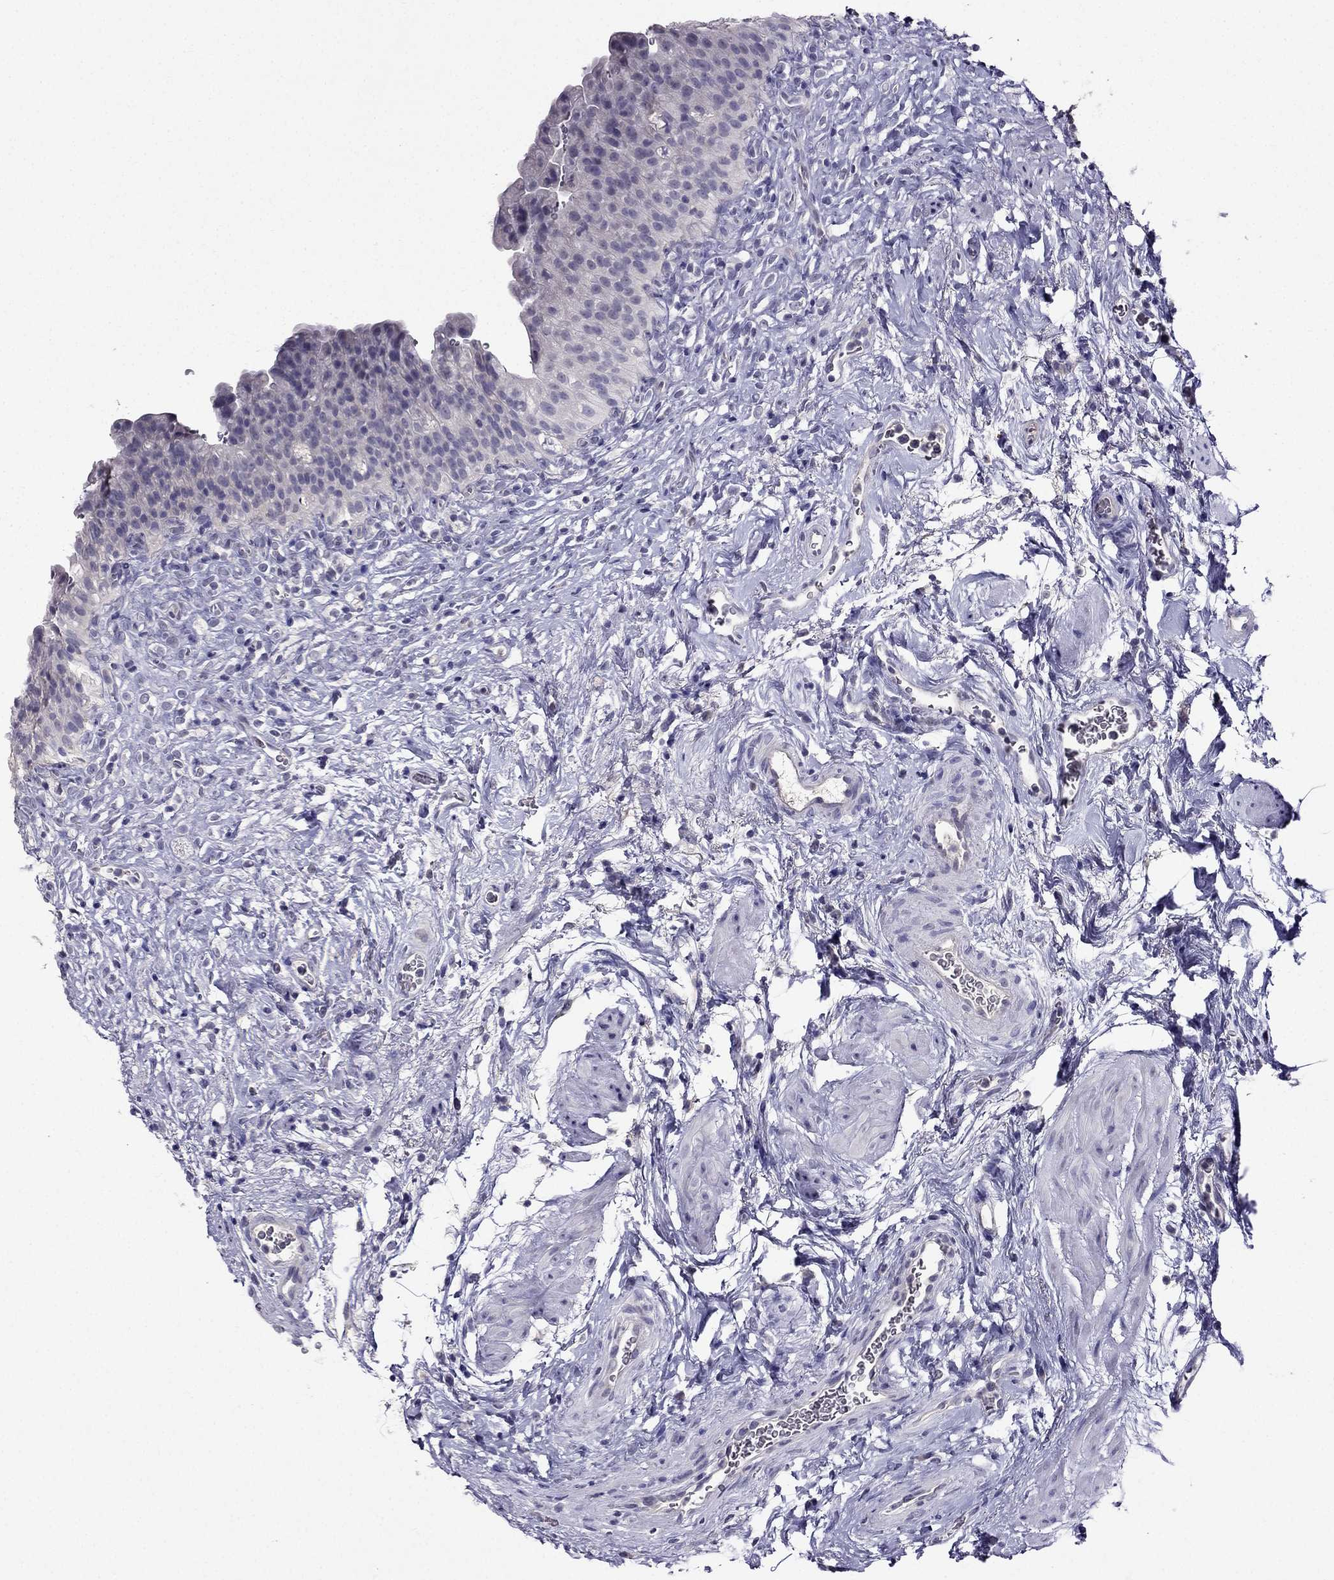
{"staining": {"intensity": "negative", "quantity": "none", "location": "none"}, "tissue": "urinary bladder", "cell_type": "Urothelial cells", "image_type": "normal", "snomed": [{"axis": "morphology", "description": "Normal tissue, NOS"}, {"axis": "topography", "description": "Urinary bladder"}], "caption": "DAB (3,3'-diaminobenzidine) immunohistochemical staining of unremarkable urinary bladder shows no significant positivity in urothelial cells.", "gene": "DUSP15", "patient": {"sex": "male", "age": 76}}